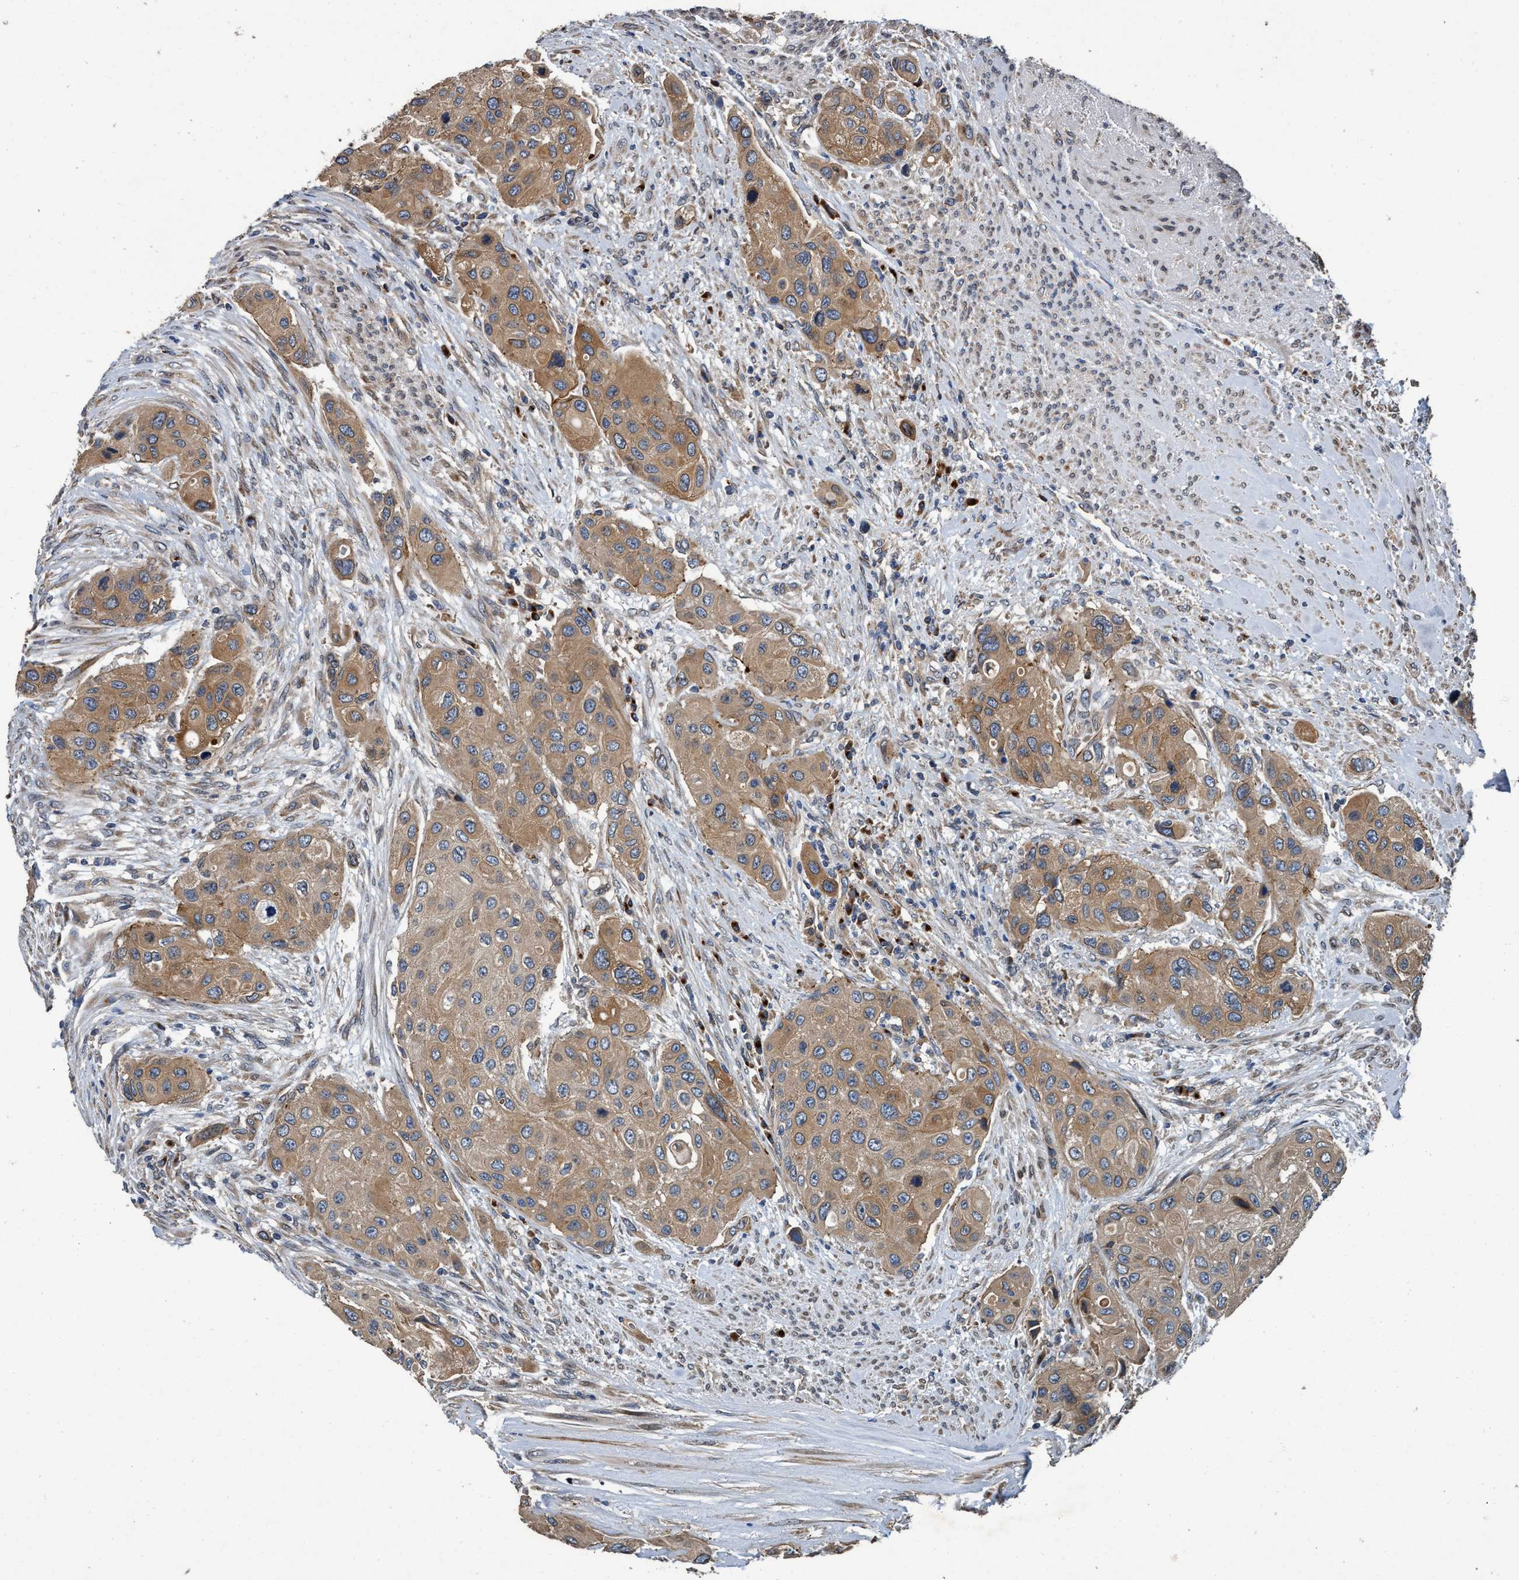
{"staining": {"intensity": "moderate", "quantity": ">75%", "location": "cytoplasmic/membranous"}, "tissue": "urothelial cancer", "cell_type": "Tumor cells", "image_type": "cancer", "snomed": [{"axis": "morphology", "description": "Urothelial carcinoma, High grade"}, {"axis": "topography", "description": "Urinary bladder"}], "caption": "Approximately >75% of tumor cells in high-grade urothelial carcinoma reveal moderate cytoplasmic/membranous protein expression as visualized by brown immunohistochemical staining.", "gene": "MACC1", "patient": {"sex": "female", "age": 56}}